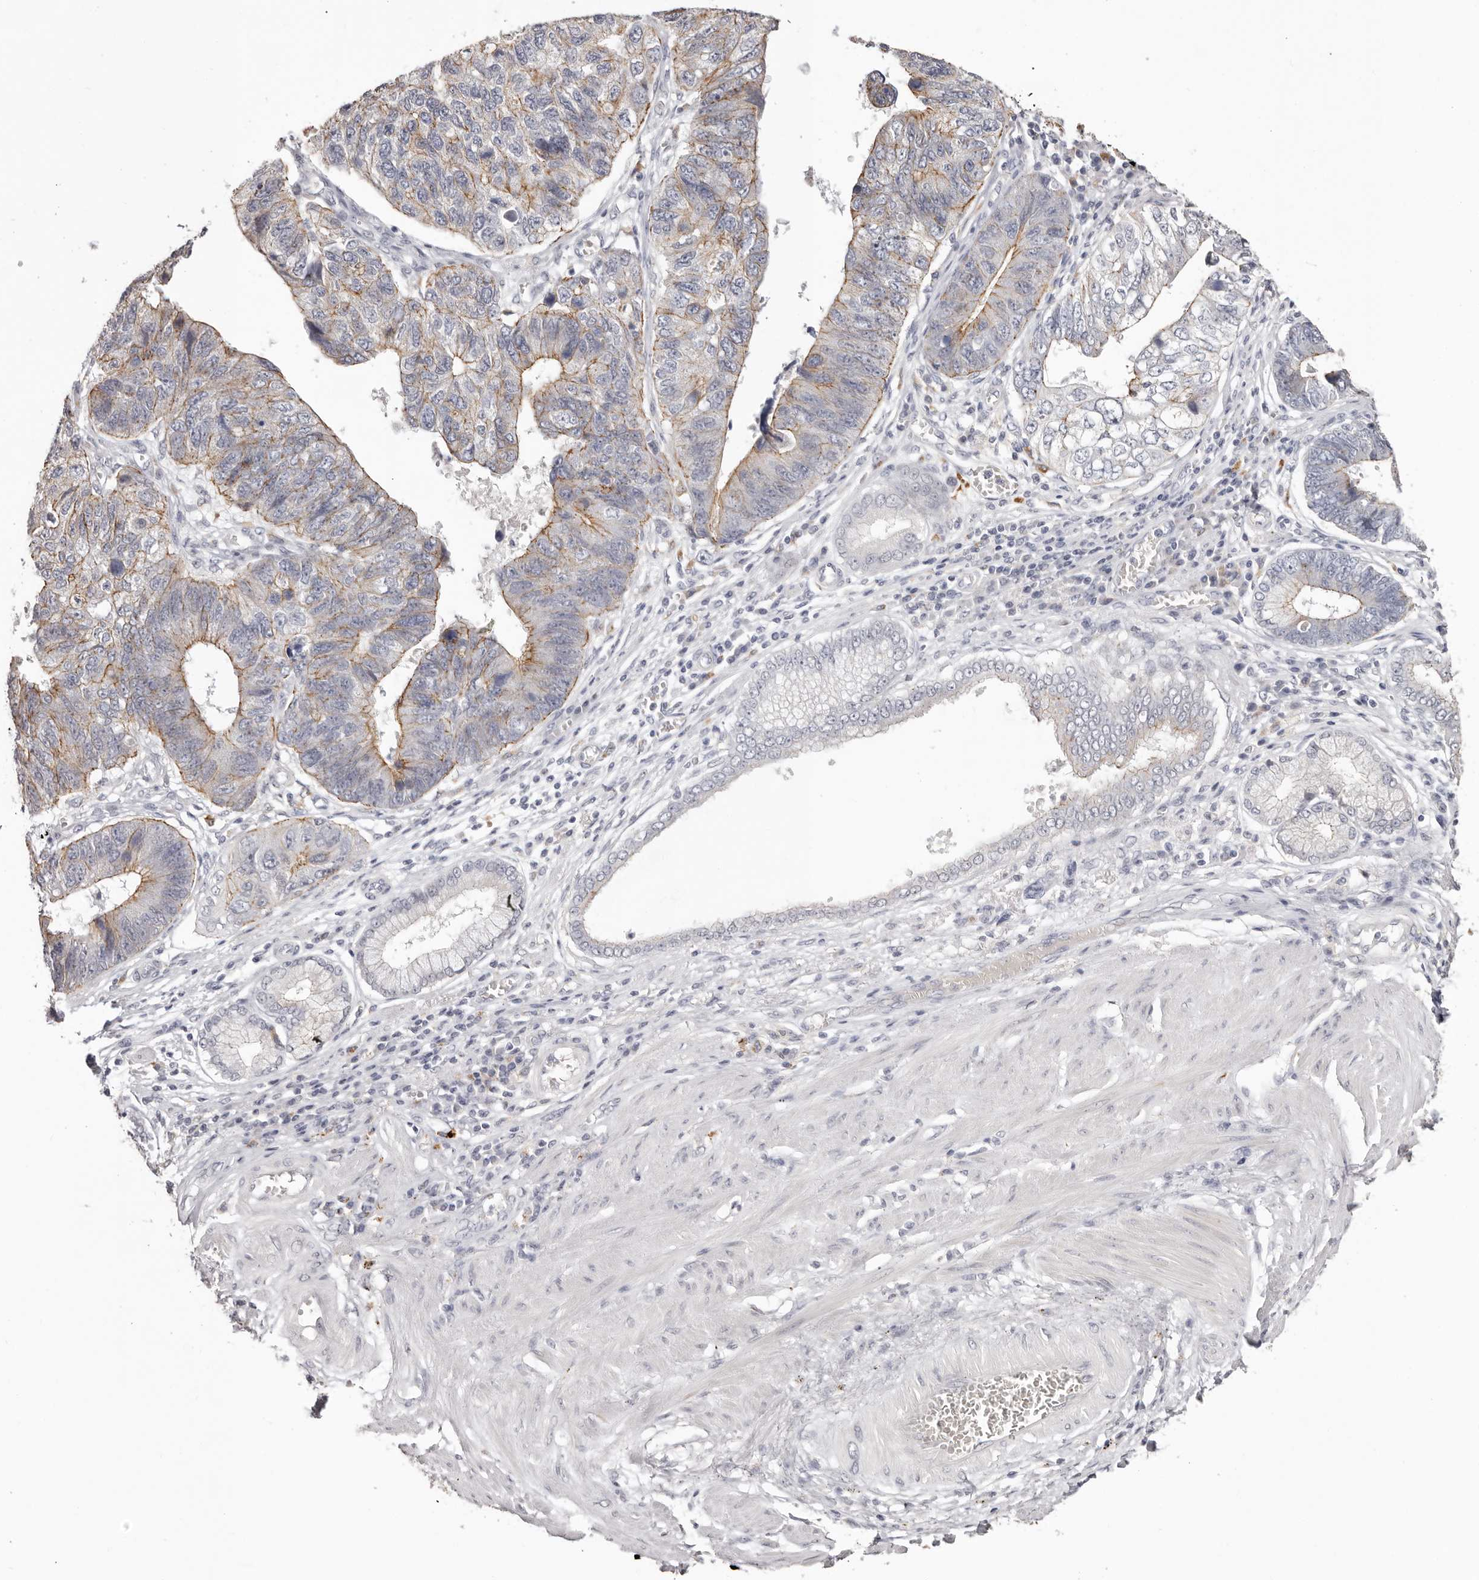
{"staining": {"intensity": "moderate", "quantity": "<25%", "location": "cytoplasmic/membranous"}, "tissue": "stomach cancer", "cell_type": "Tumor cells", "image_type": "cancer", "snomed": [{"axis": "morphology", "description": "Adenocarcinoma, NOS"}, {"axis": "topography", "description": "Stomach"}], "caption": "Human stomach cancer (adenocarcinoma) stained with a brown dye shows moderate cytoplasmic/membranous positive staining in about <25% of tumor cells.", "gene": "PCDHB6", "patient": {"sex": "male", "age": 59}}